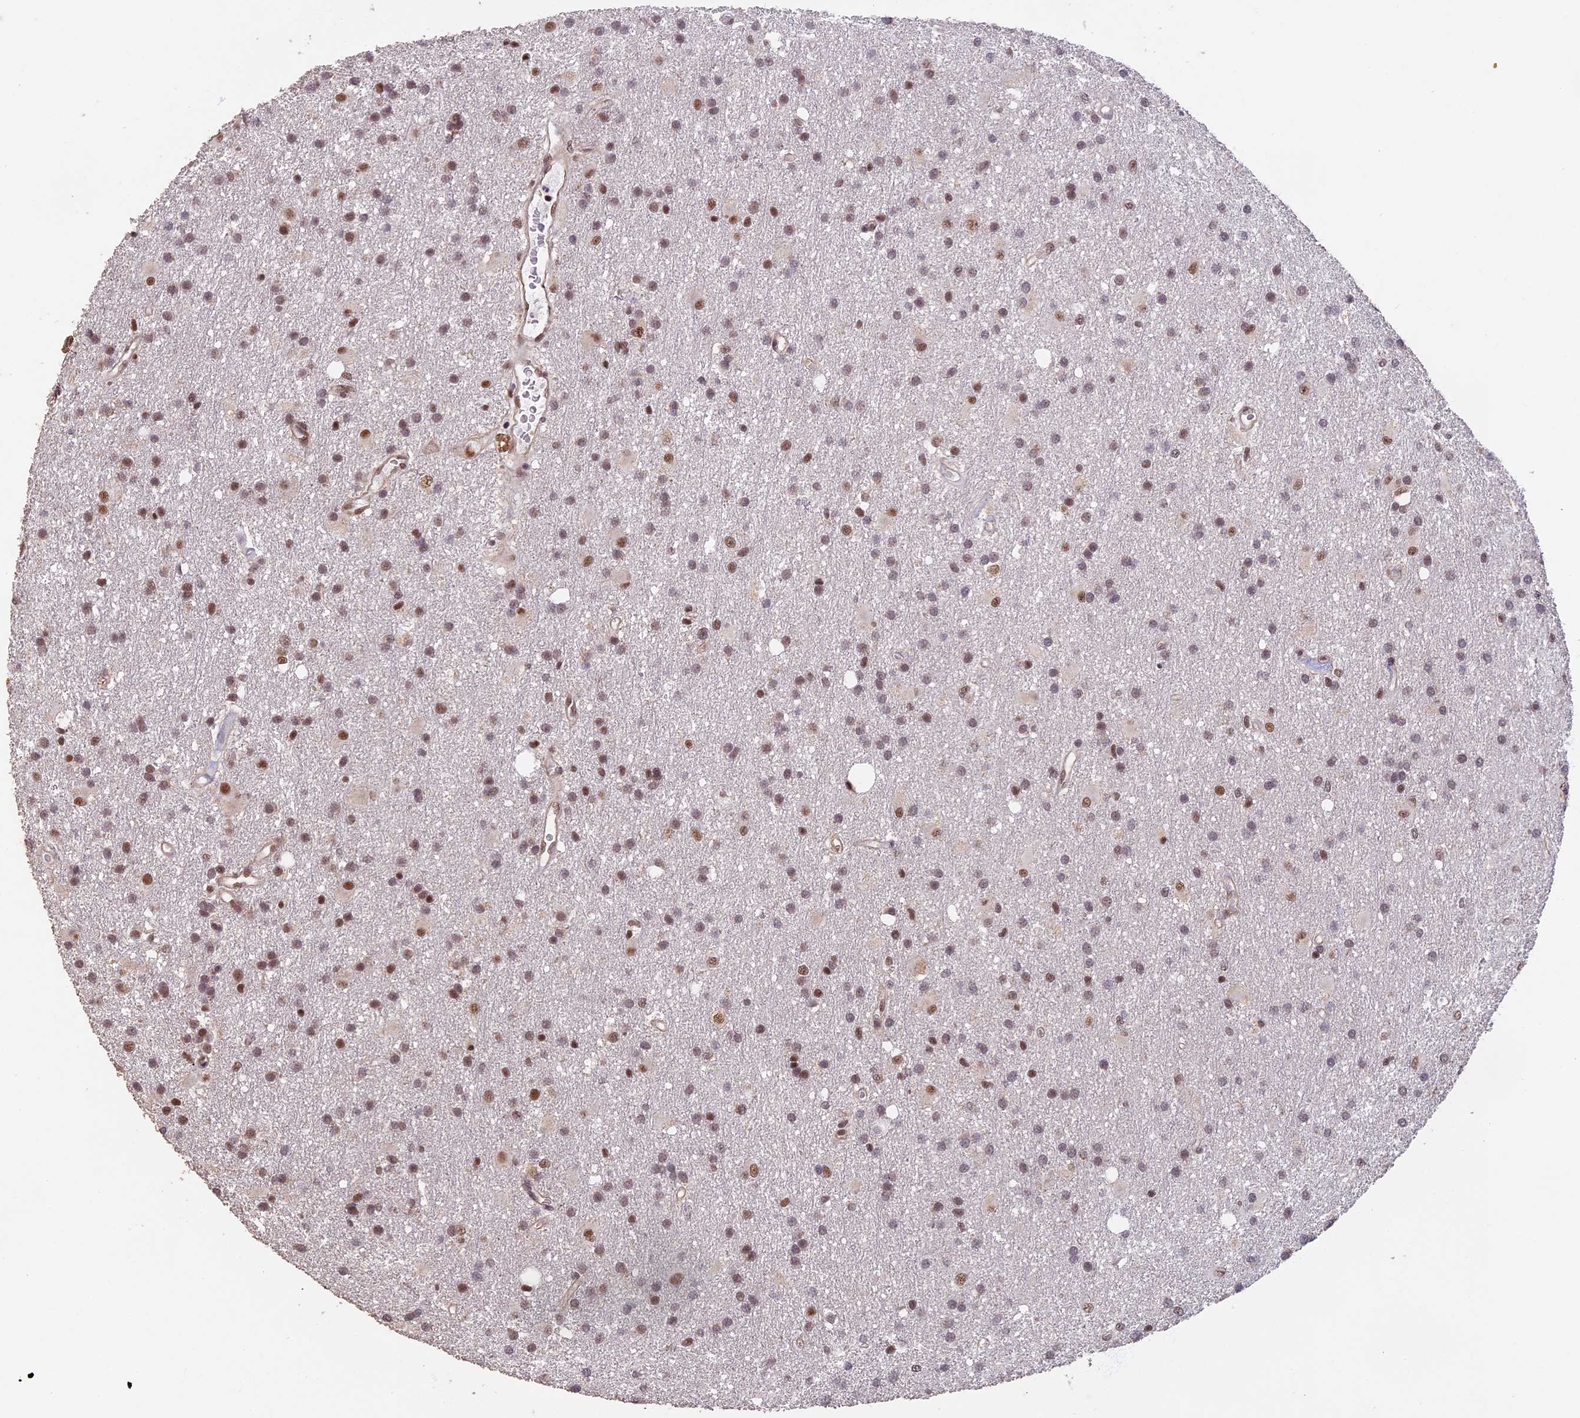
{"staining": {"intensity": "moderate", "quantity": "25%-75%", "location": "nuclear"}, "tissue": "glioma", "cell_type": "Tumor cells", "image_type": "cancer", "snomed": [{"axis": "morphology", "description": "Glioma, malignant, High grade"}, {"axis": "topography", "description": "Brain"}], "caption": "Tumor cells reveal medium levels of moderate nuclear expression in about 25%-75% of cells in human high-grade glioma (malignant). Ihc stains the protein in brown and the nuclei are stained blue.", "gene": "MORF4L1", "patient": {"sex": "male", "age": 77}}